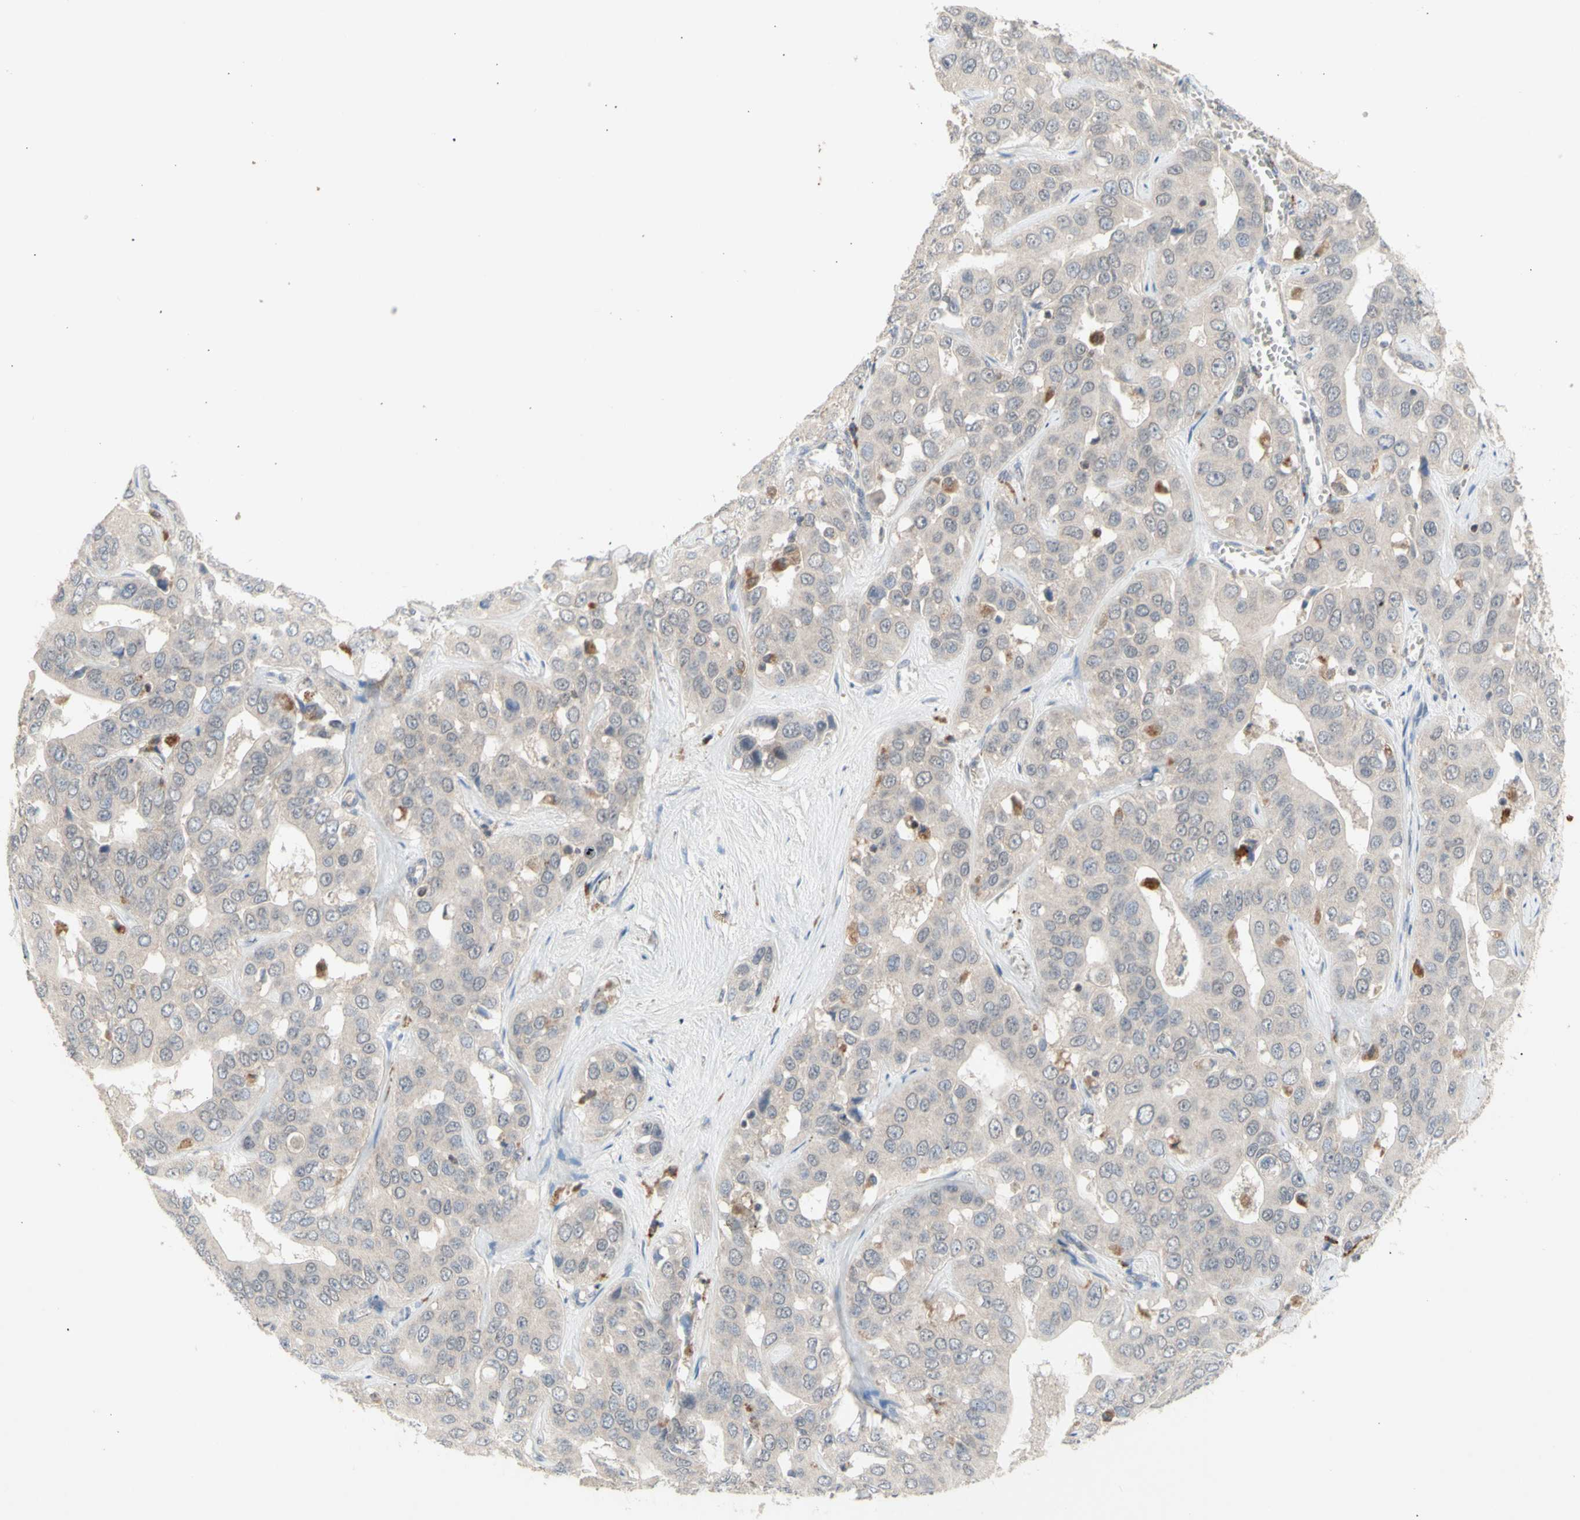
{"staining": {"intensity": "negative", "quantity": "none", "location": "none"}, "tissue": "liver cancer", "cell_type": "Tumor cells", "image_type": "cancer", "snomed": [{"axis": "morphology", "description": "Cholangiocarcinoma"}, {"axis": "topography", "description": "Liver"}], "caption": "There is no significant positivity in tumor cells of liver cancer.", "gene": "NLRP1", "patient": {"sex": "female", "age": 52}}